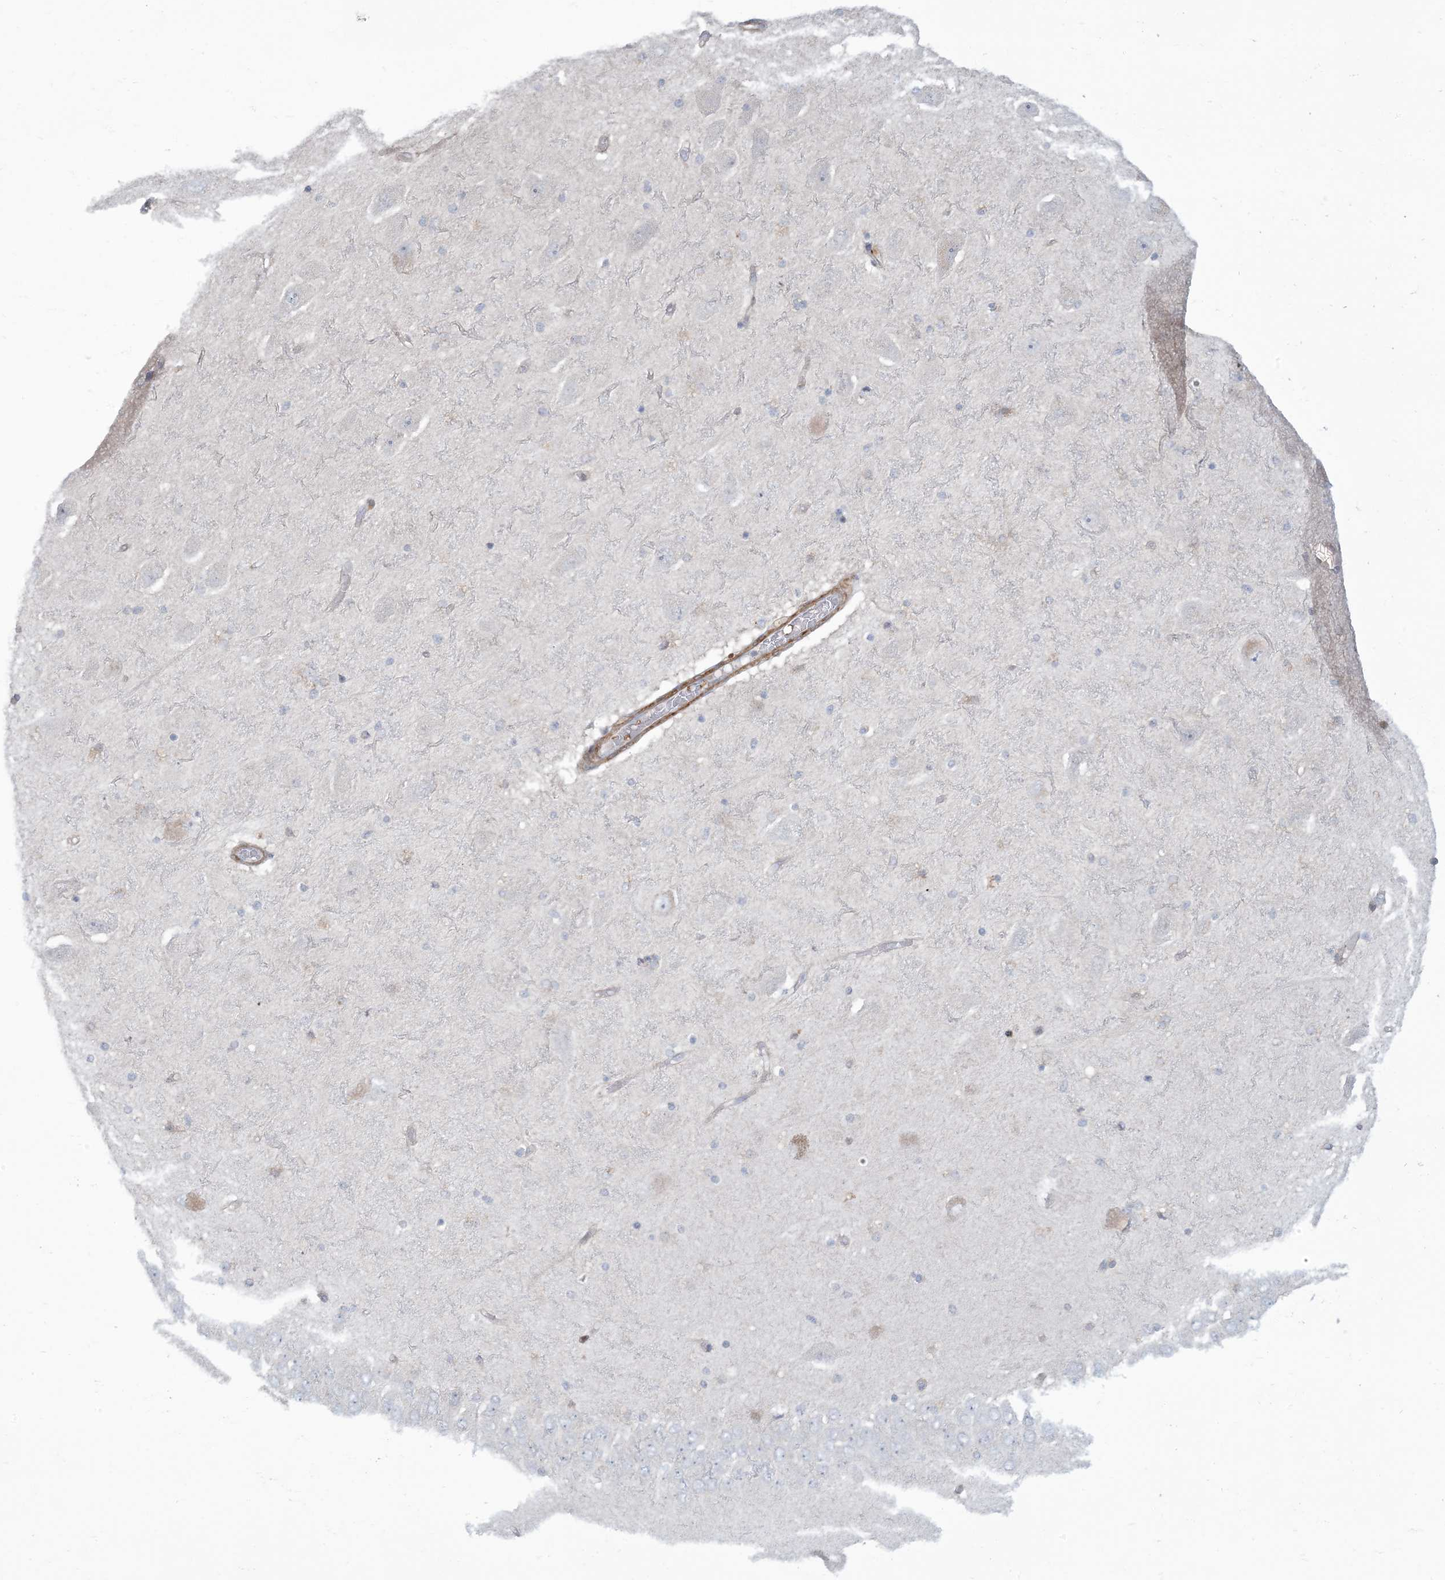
{"staining": {"intensity": "negative", "quantity": "none", "location": "none"}, "tissue": "hippocampus", "cell_type": "Glial cells", "image_type": "normal", "snomed": [{"axis": "morphology", "description": "Normal tissue, NOS"}, {"axis": "topography", "description": "Hippocampus"}], "caption": "DAB (3,3'-diaminobenzidine) immunohistochemical staining of benign human hippocampus shows no significant positivity in glial cells. The staining was performed using DAB (3,3'-diaminobenzidine) to visualize the protein expression in brown, while the nuclei were stained in blue with hematoxylin (Magnification: 20x).", "gene": "AFTPH", "patient": {"sex": "female", "age": 54}}